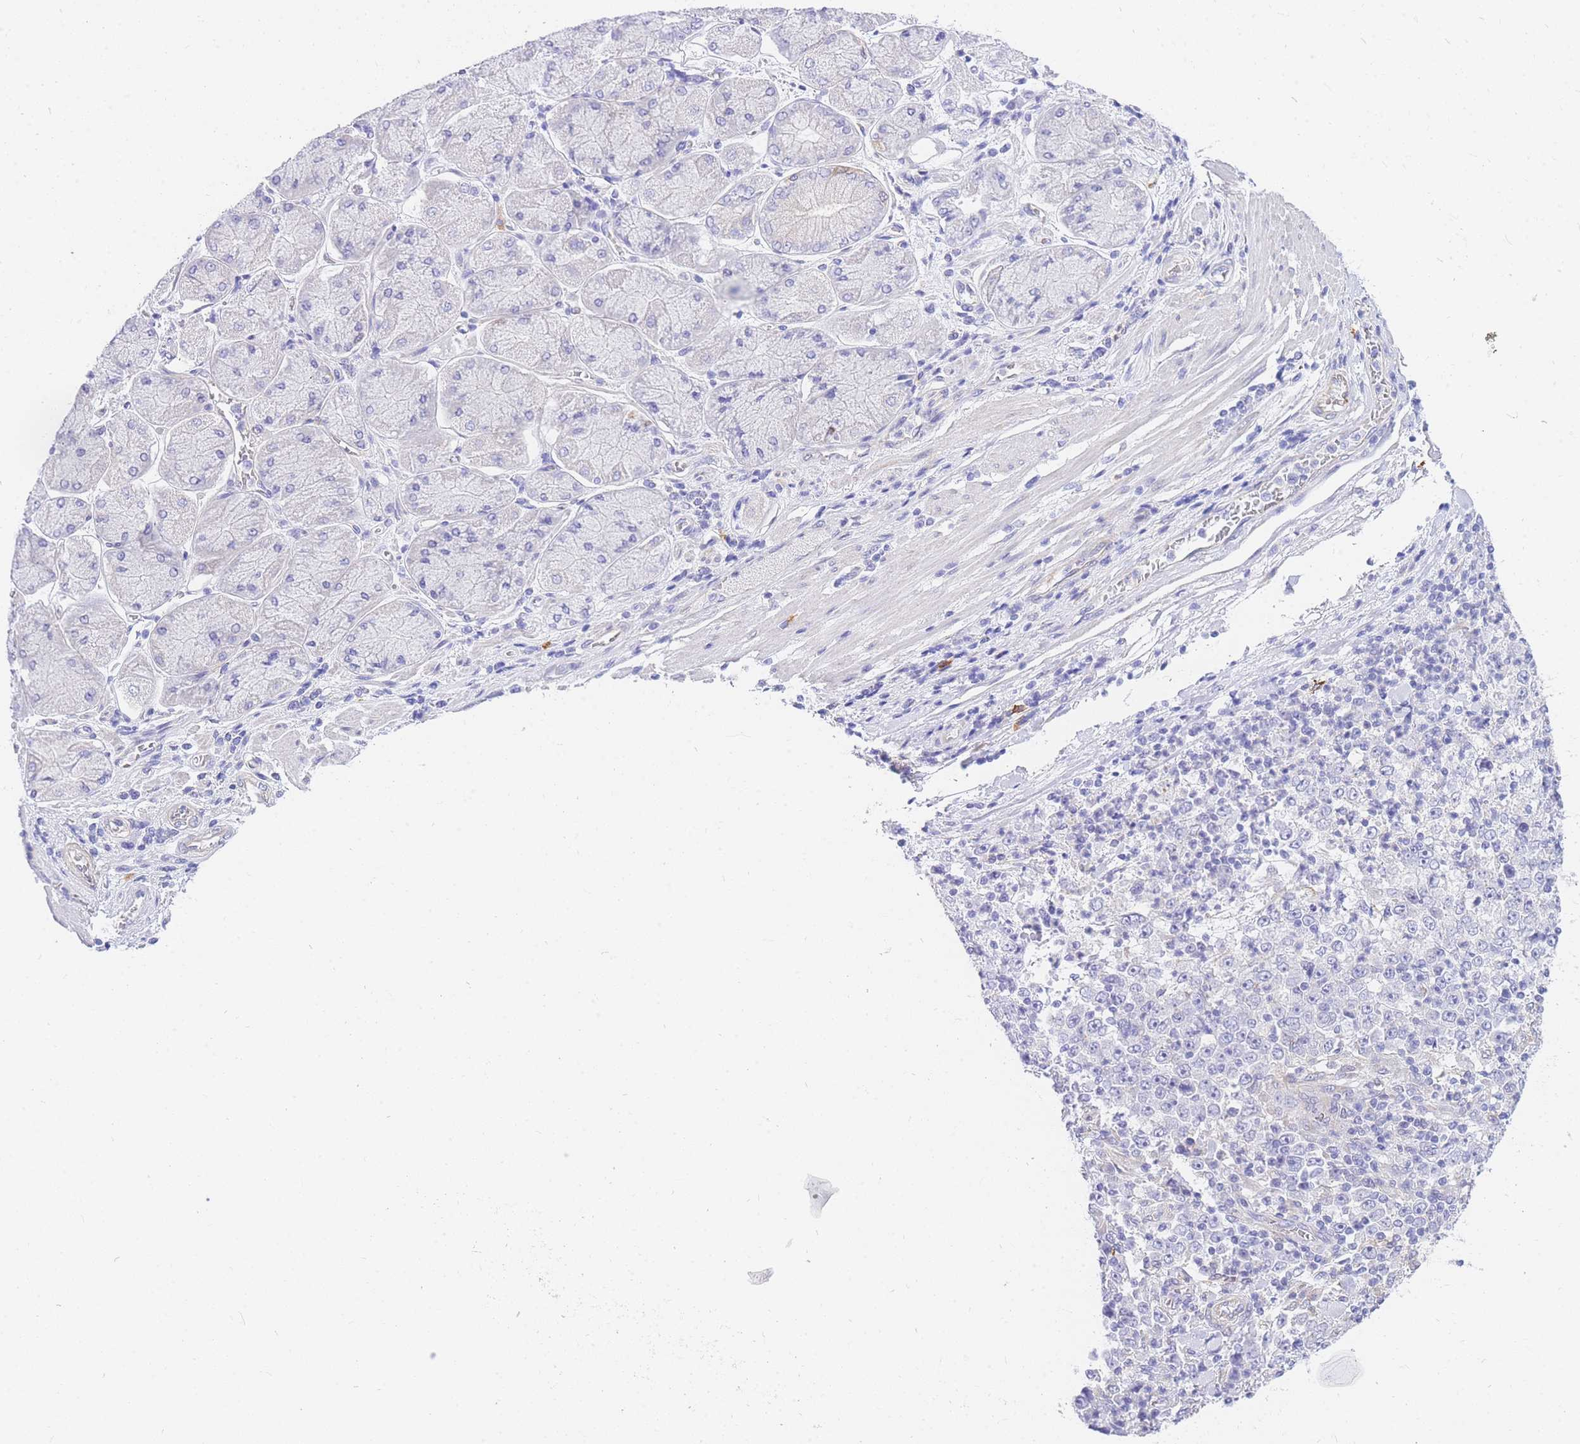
{"staining": {"intensity": "negative", "quantity": "none", "location": "none"}, "tissue": "stomach cancer", "cell_type": "Tumor cells", "image_type": "cancer", "snomed": [{"axis": "morphology", "description": "Normal tissue, NOS"}, {"axis": "morphology", "description": "Adenocarcinoma, NOS"}, {"axis": "topography", "description": "Stomach, upper"}, {"axis": "topography", "description": "Stomach"}], "caption": "Immunohistochemistry micrograph of neoplastic tissue: human stomach adenocarcinoma stained with DAB displays no significant protein staining in tumor cells.", "gene": "SRSF12", "patient": {"sex": "male", "age": 59}}